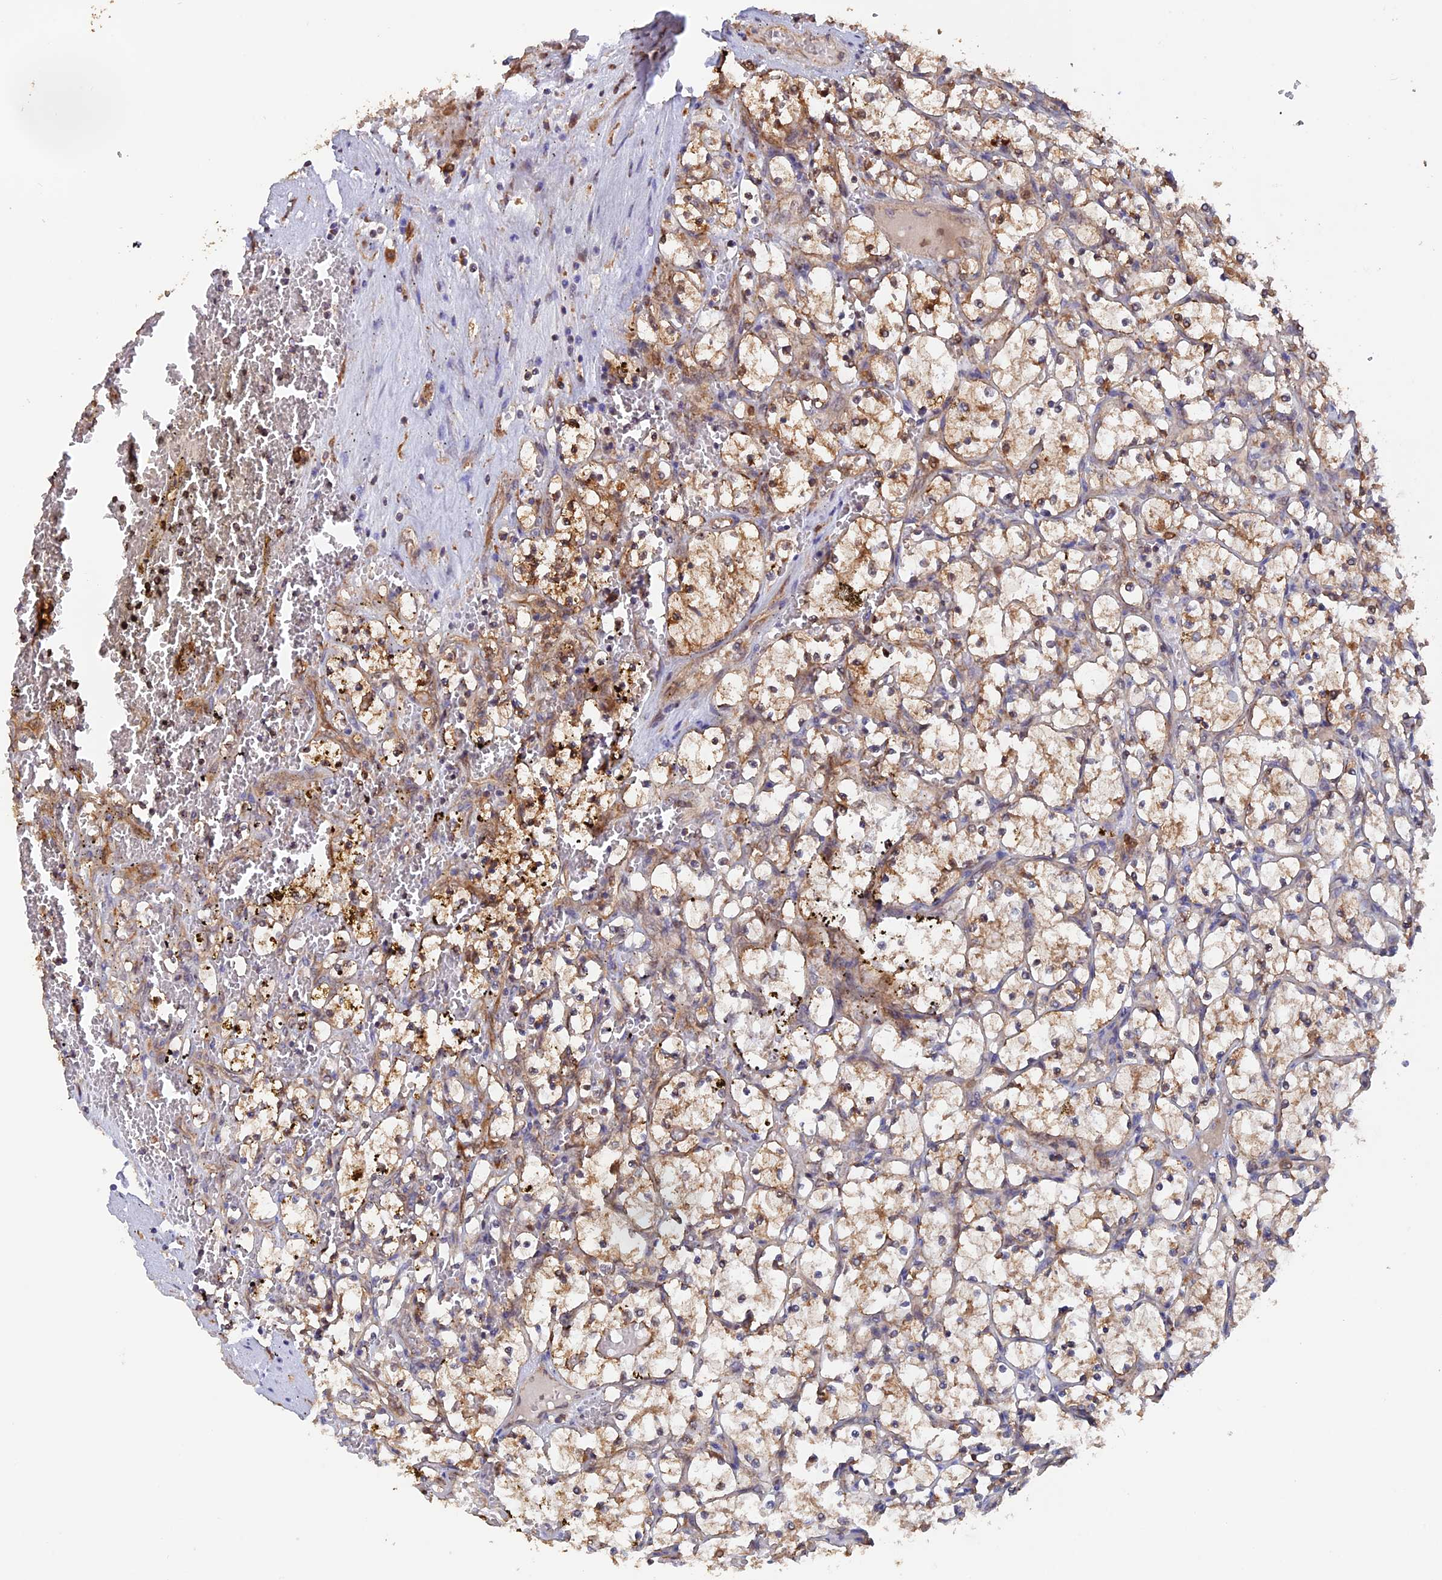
{"staining": {"intensity": "moderate", "quantity": ">75%", "location": "cytoplasmic/membranous"}, "tissue": "renal cancer", "cell_type": "Tumor cells", "image_type": "cancer", "snomed": [{"axis": "morphology", "description": "Adenocarcinoma, NOS"}, {"axis": "topography", "description": "Kidney"}], "caption": "Immunohistochemical staining of human adenocarcinoma (renal) displays medium levels of moderate cytoplasmic/membranous expression in approximately >75% of tumor cells.", "gene": "DTYMK", "patient": {"sex": "female", "age": 69}}